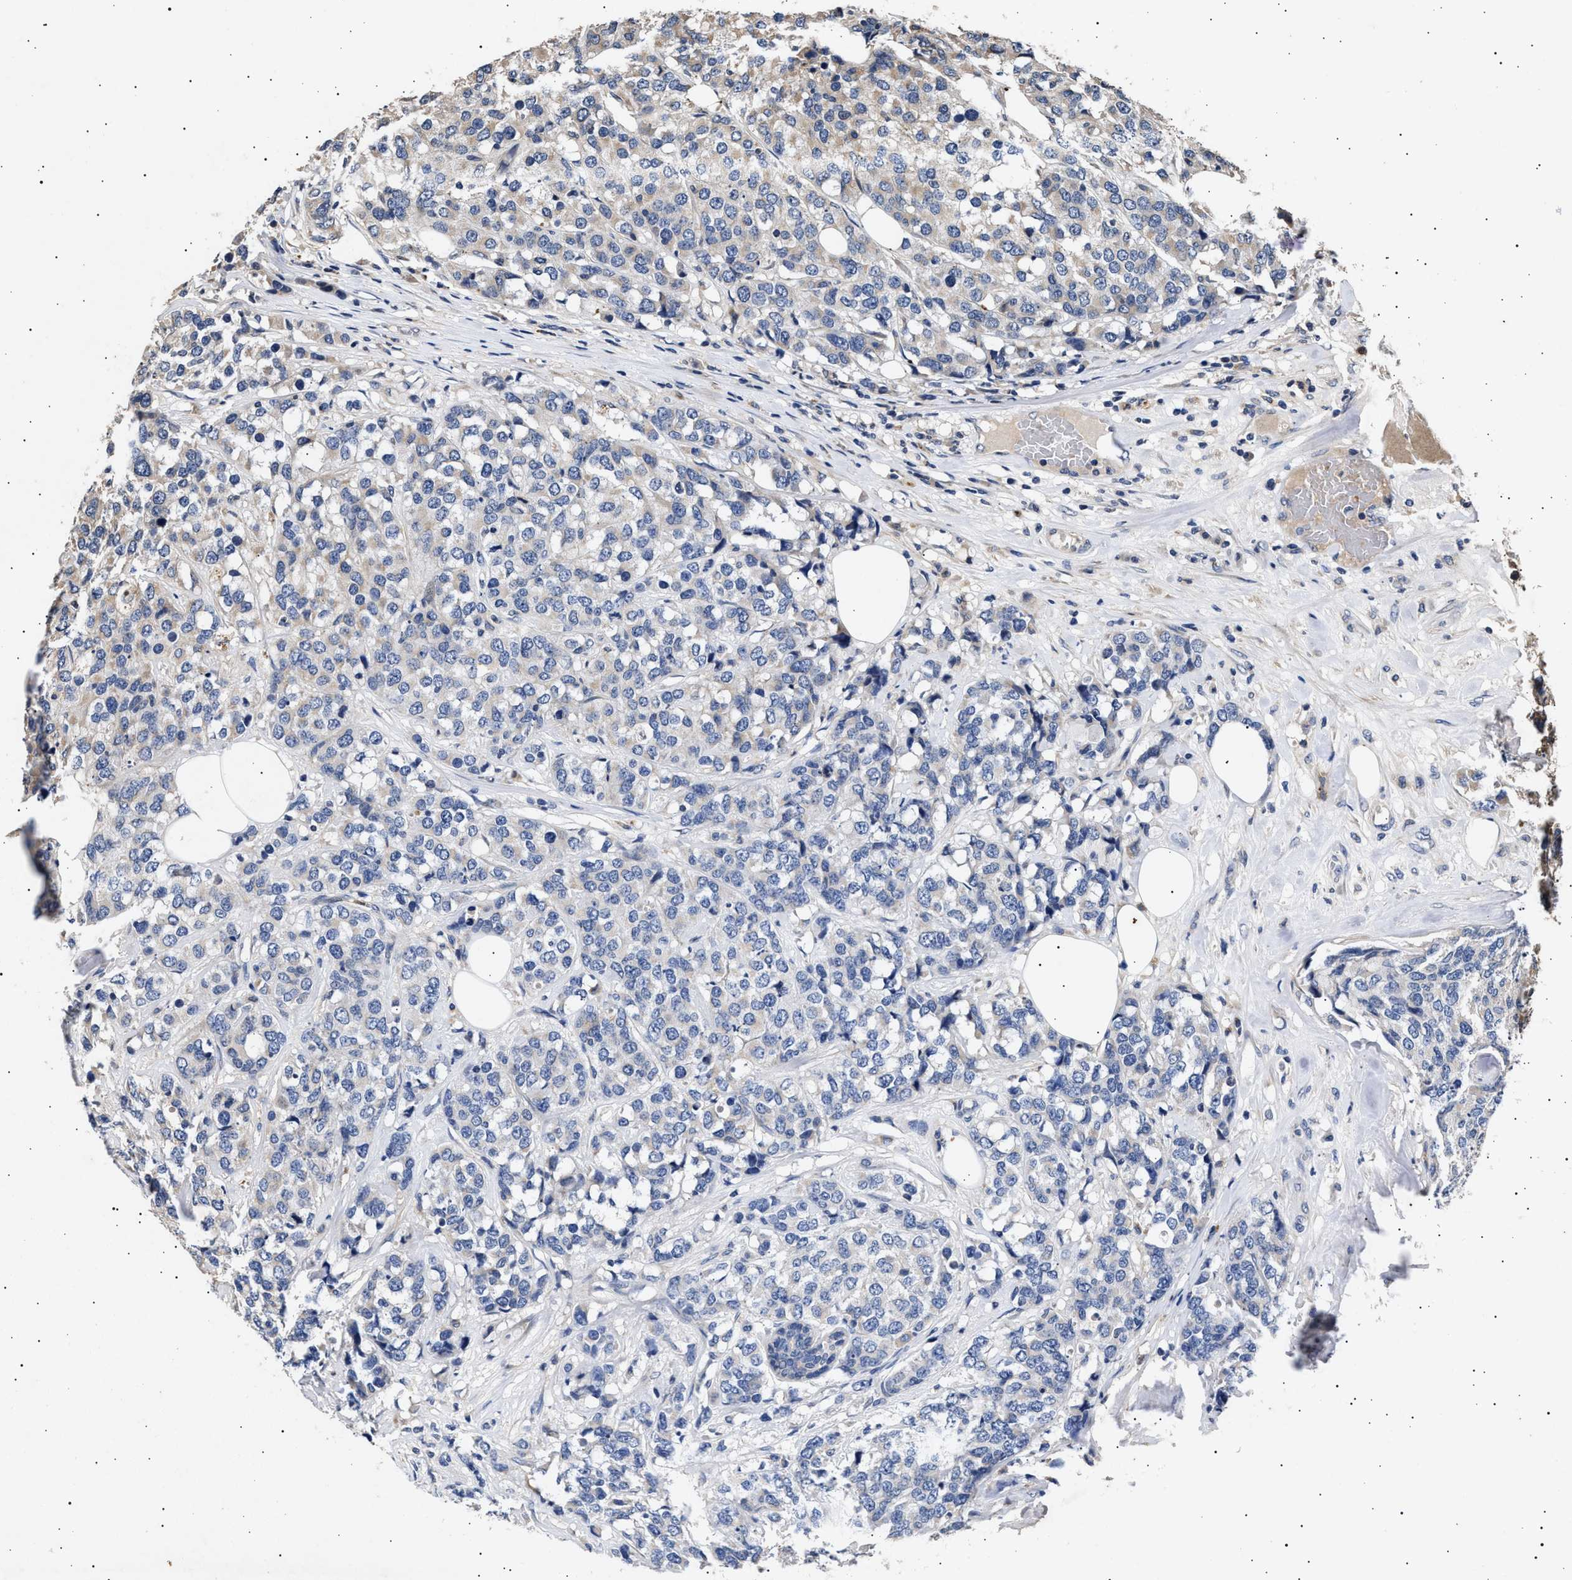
{"staining": {"intensity": "weak", "quantity": "<25%", "location": "cytoplasmic/membranous"}, "tissue": "breast cancer", "cell_type": "Tumor cells", "image_type": "cancer", "snomed": [{"axis": "morphology", "description": "Lobular carcinoma"}, {"axis": "topography", "description": "Breast"}], "caption": "This photomicrograph is of breast cancer stained with IHC to label a protein in brown with the nuclei are counter-stained blue. There is no expression in tumor cells. The staining is performed using DAB brown chromogen with nuclei counter-stained in using hematoxylin.", "gene": "ITGB5", "patient": {"sex": "female", "age": 59}}